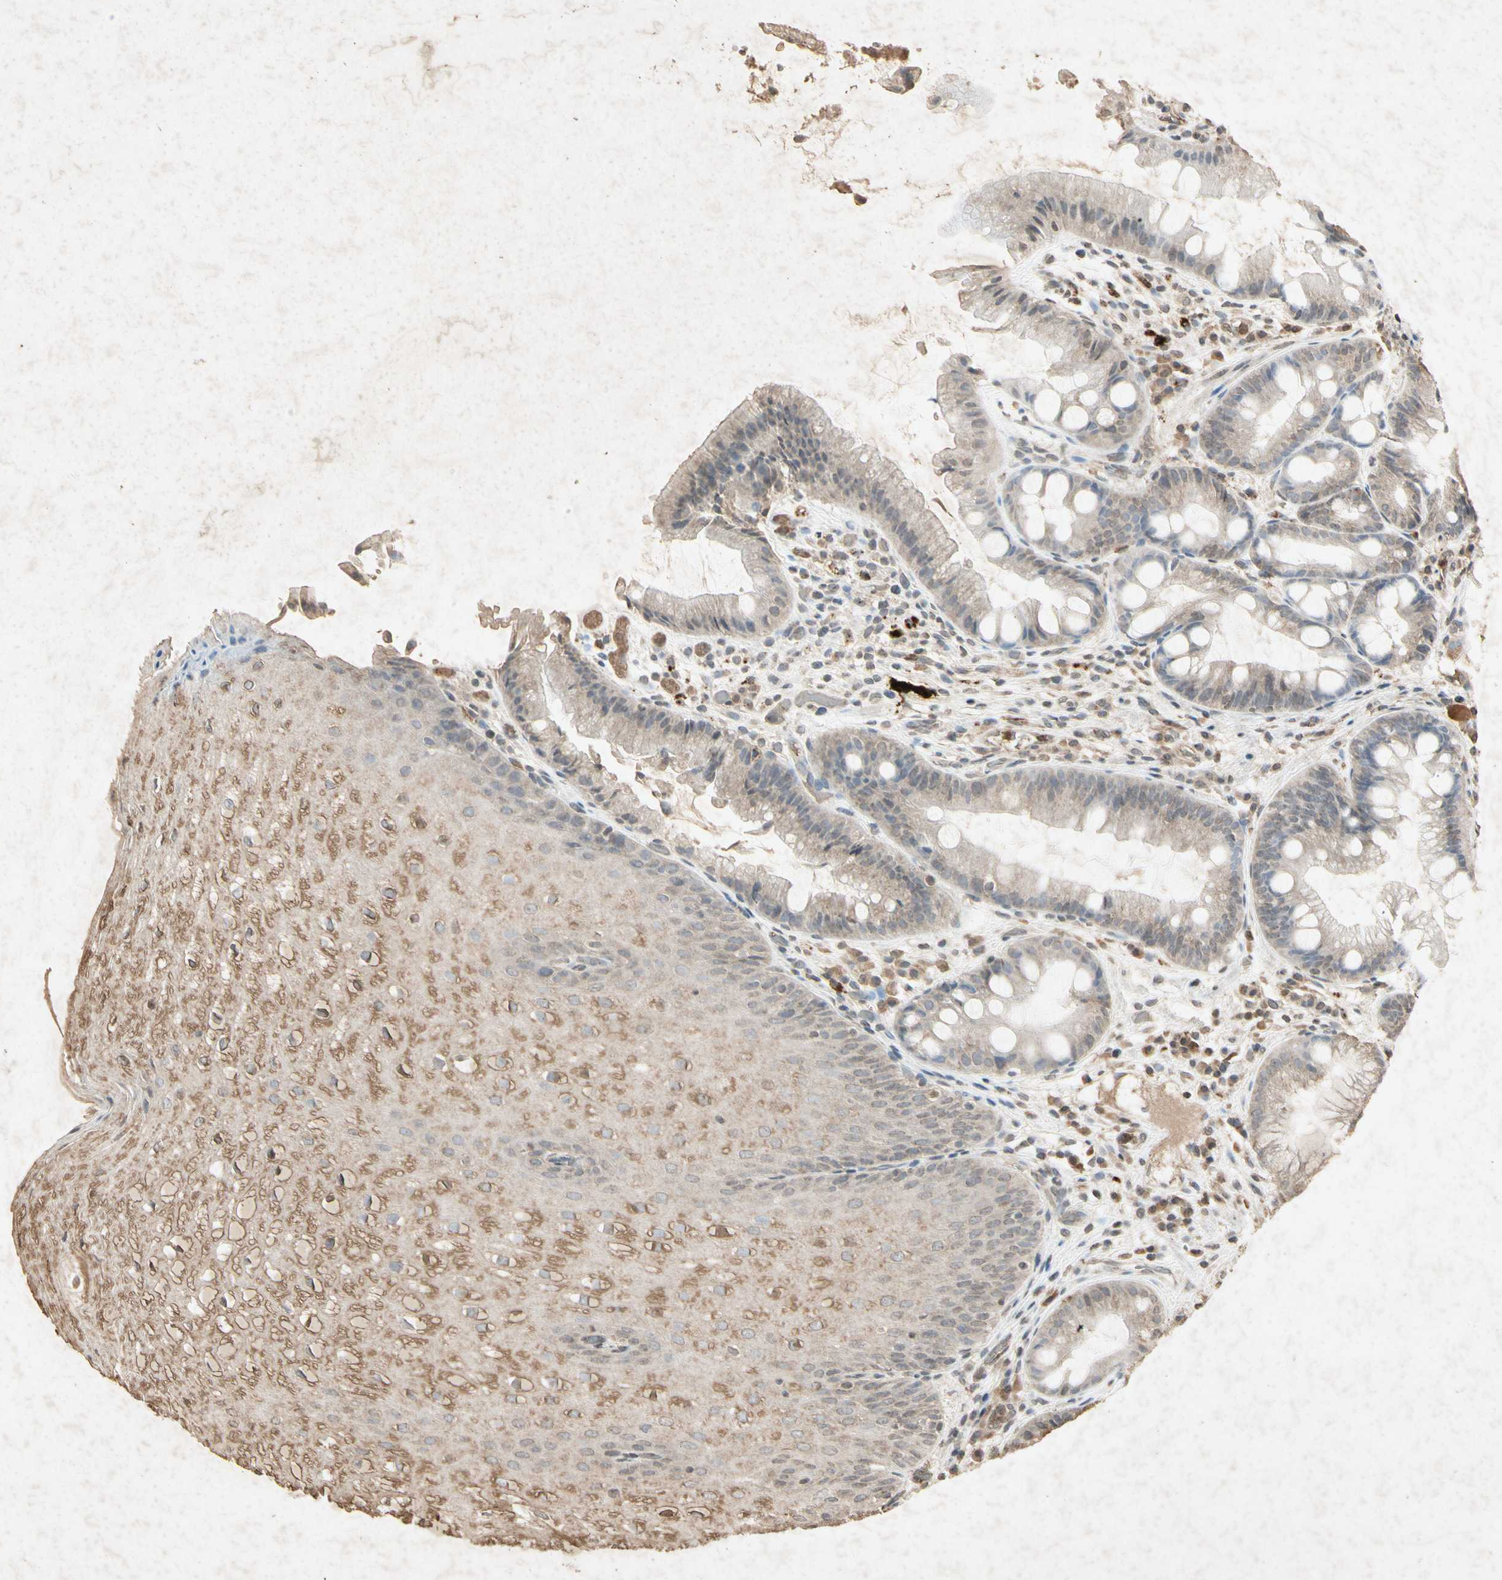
{"staining": {"intensity": "weak", "quantity": "25%-75%", "location": "cytoplasmic/membranous,nuclear"}, "tissue": "stomach", "cell_type": "Glandular cells", "image_type": "normal", "snomed": [{"axis": "morphology", "description": "Normal tissue, NOS"}, {"axis": "topography", "description": "Stomach, upper"}], "caption": "The micrograph reveals staining of unremarkable stomach, revealing weak cytoplasmic/membranous,nuclear protein positivity (brown color) within glandular cells.", "gene": "MSRB1", "patient": {"sex": "male", "age": 72}}